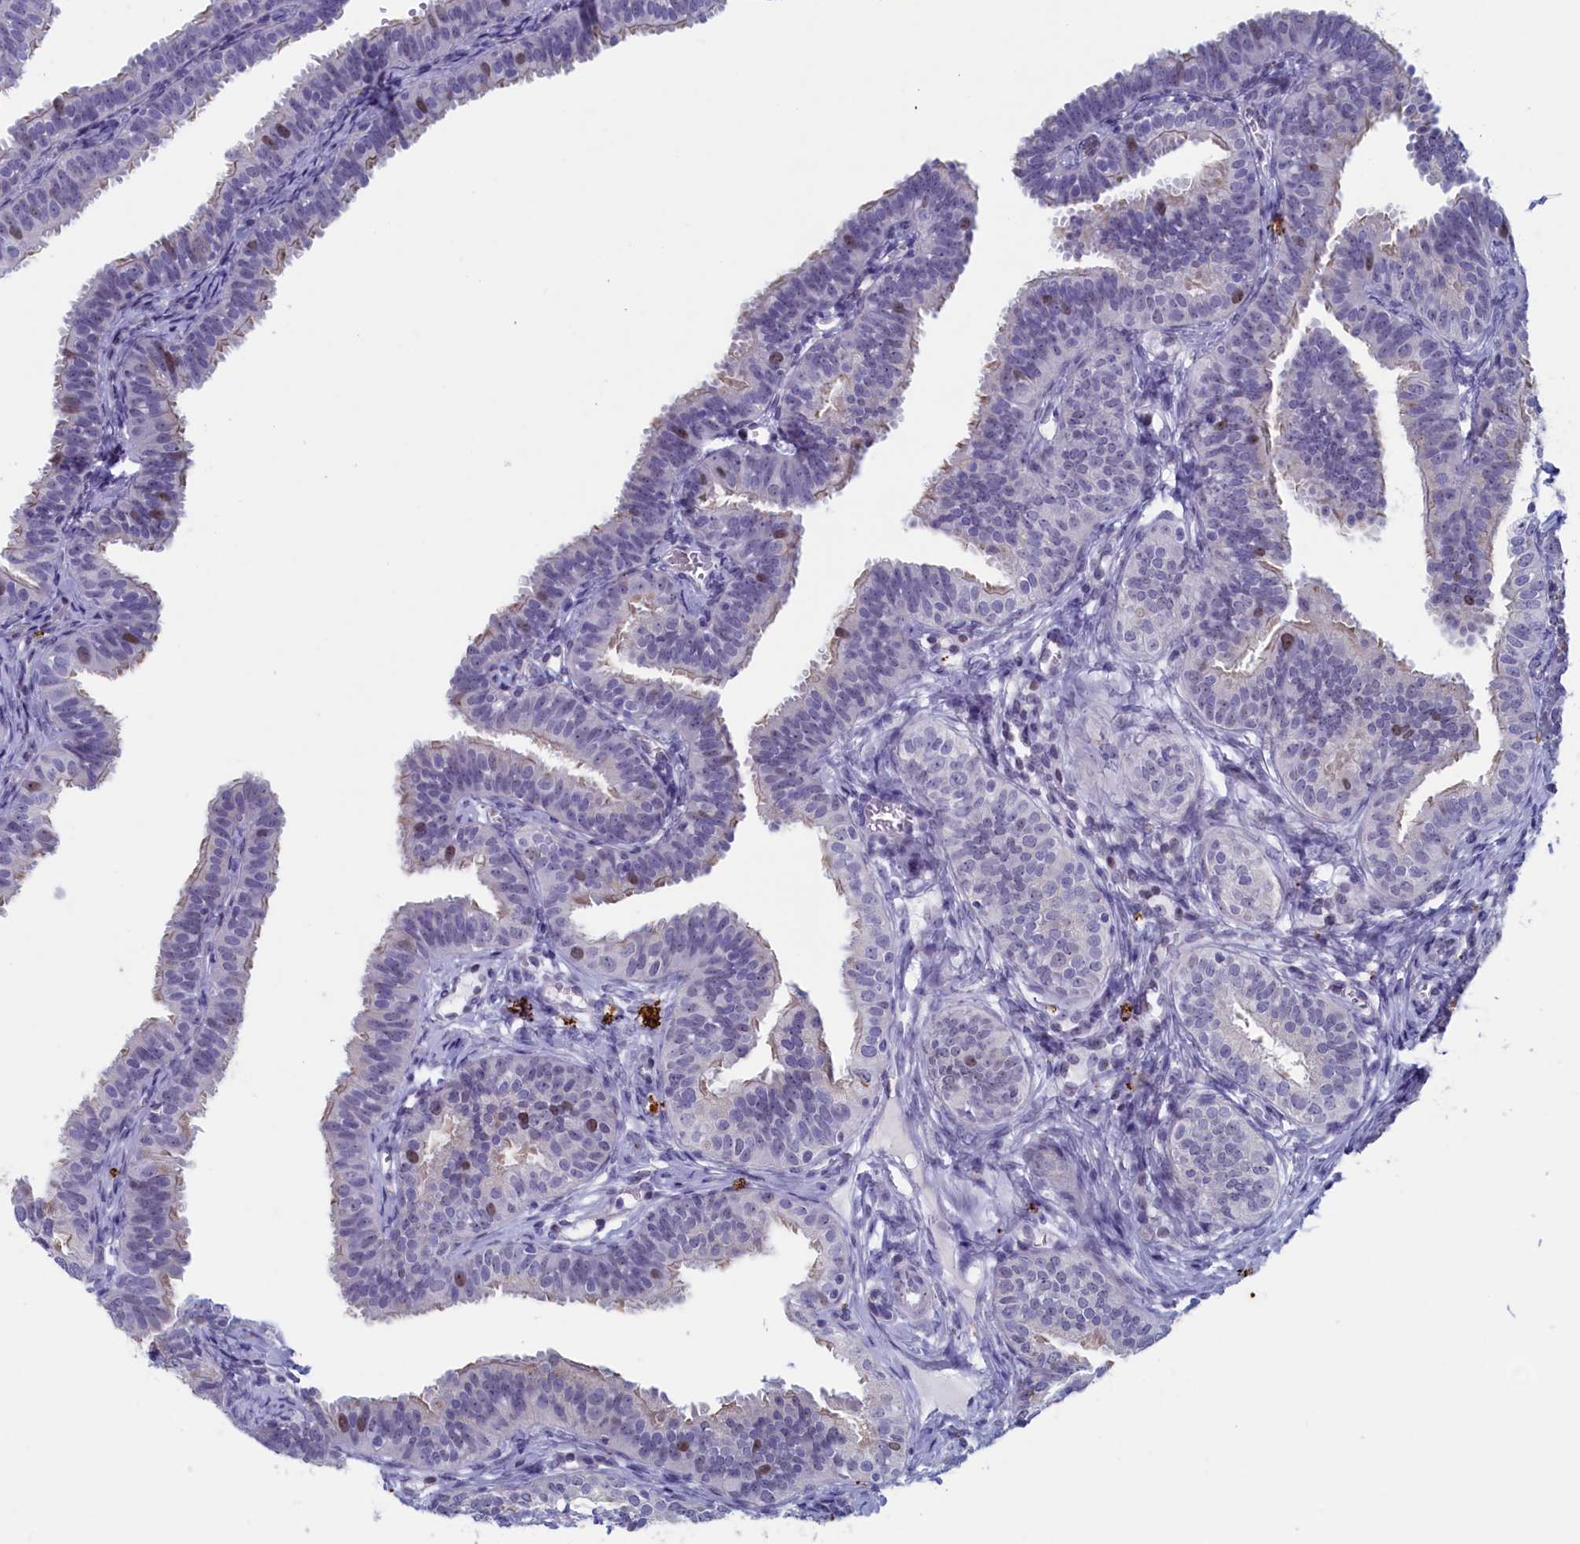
{"staining": {"intensity": "moderate", "quantity": "<25%", "location": "nuclear"}, "tissue": "fallopian tube", "cell_type": "Glandular cells", "image_type": "normal", "snomed": [{"axis": "morphology", "description": "Normal tissue, NOS"}, {"axis": "topography", "description": "Fallopian tube"}], "caption": "The micrograph exhibits staining of unremarkable fallopian tube, revealing moderate nuclear protein positivity (brown color) within glandular cells.", "gene": "WDR76", "patient": {"sex": "female", "age": 35}}